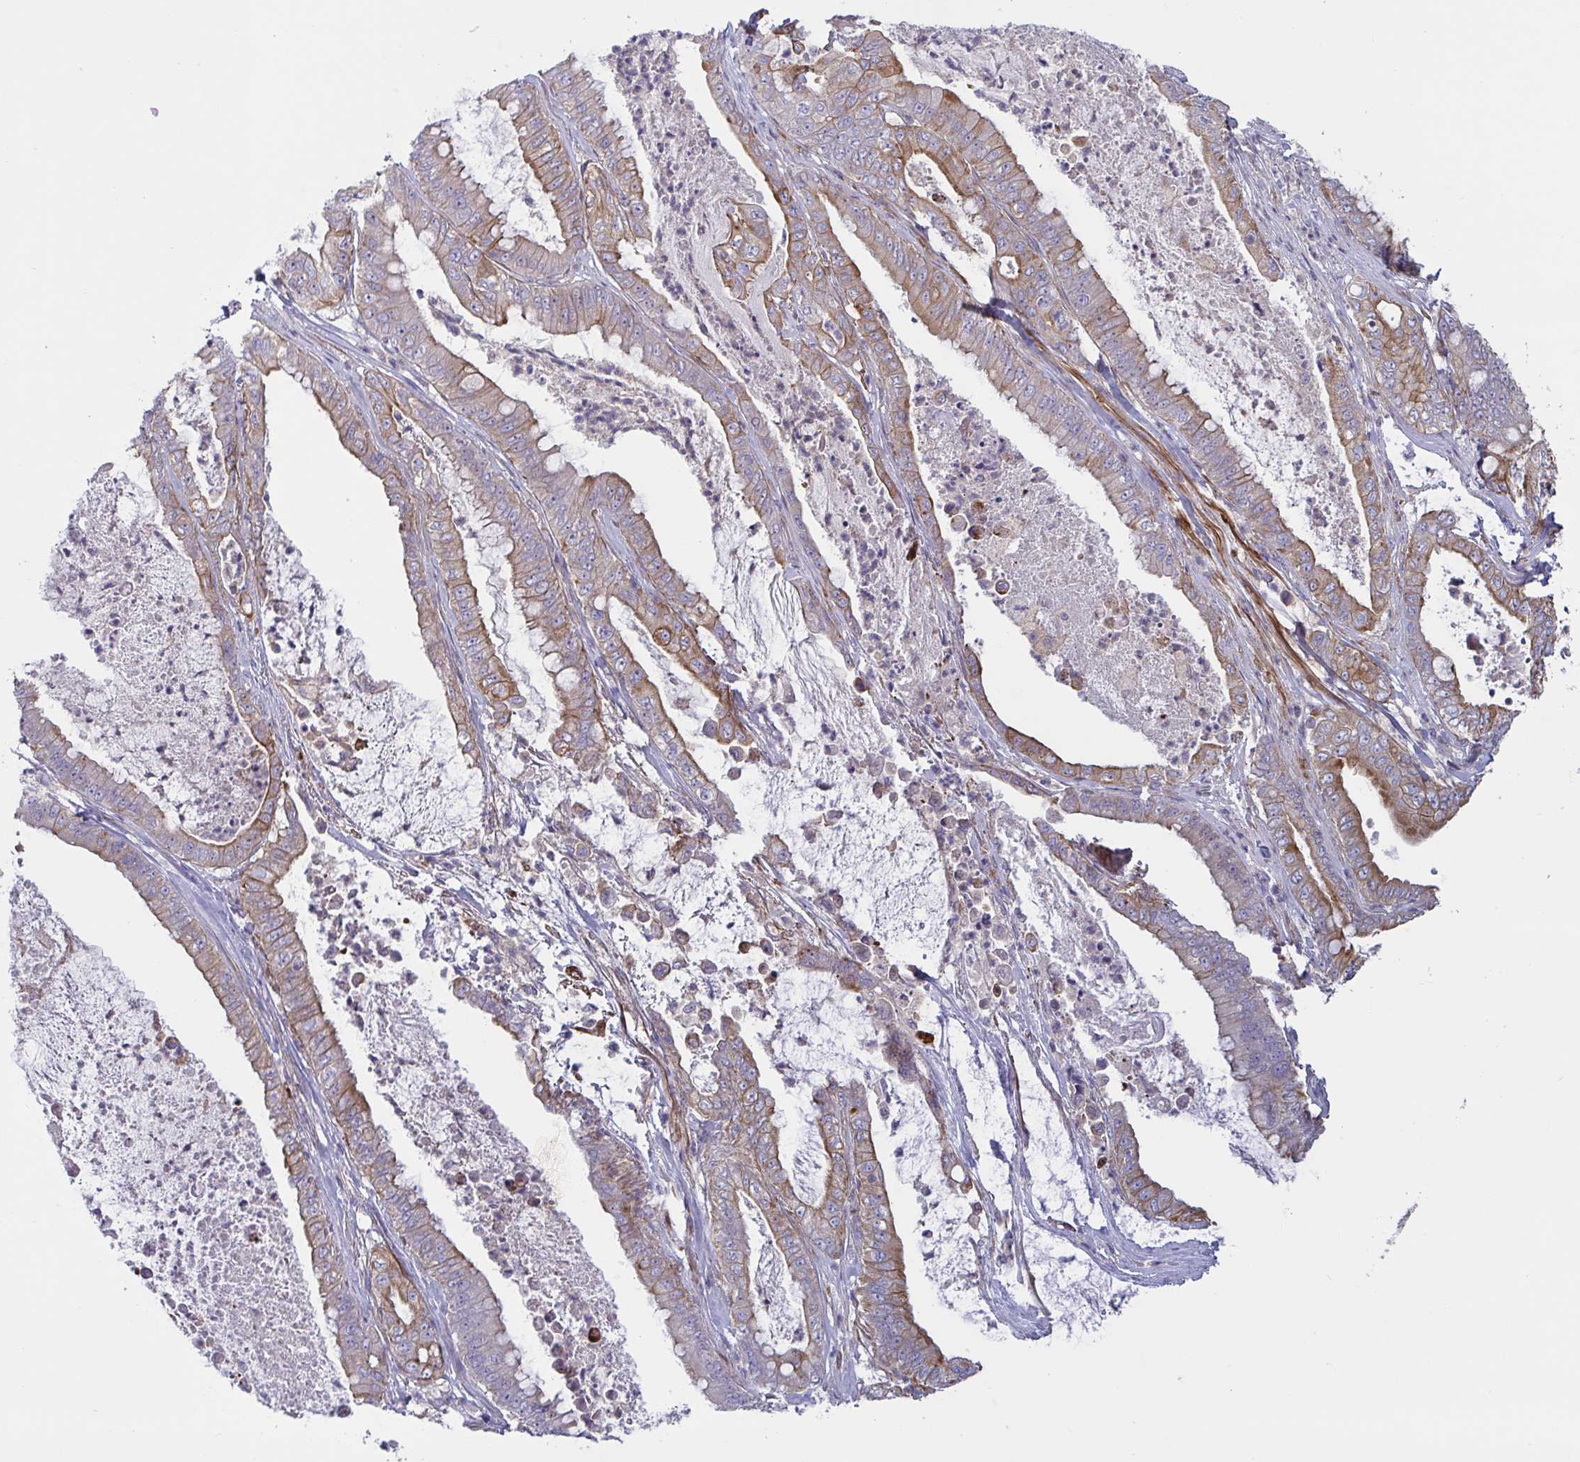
{"staining": {"intensity": "moderate", "quantity": ">75%", "location": "cytoplasmic/membranous"}, "tissue": "pancreatic cancer", "cell_type": "Tumor cells", "image_type": "cancer", "snomed": [{"axis": "morphology", "description": "Adenocarcinoma, NOS"}, {"axis": "topography", "description": "Pancreas"}], "caption": "Pancreatic cancer (adenocarcinoma) stained with DAB IHC reveals medium levels of moderate cytoplasmic/membranous staining in about >75% of tumor cells.", "gene": "TANK", "patient": {"sex": "male", "age": 71}}